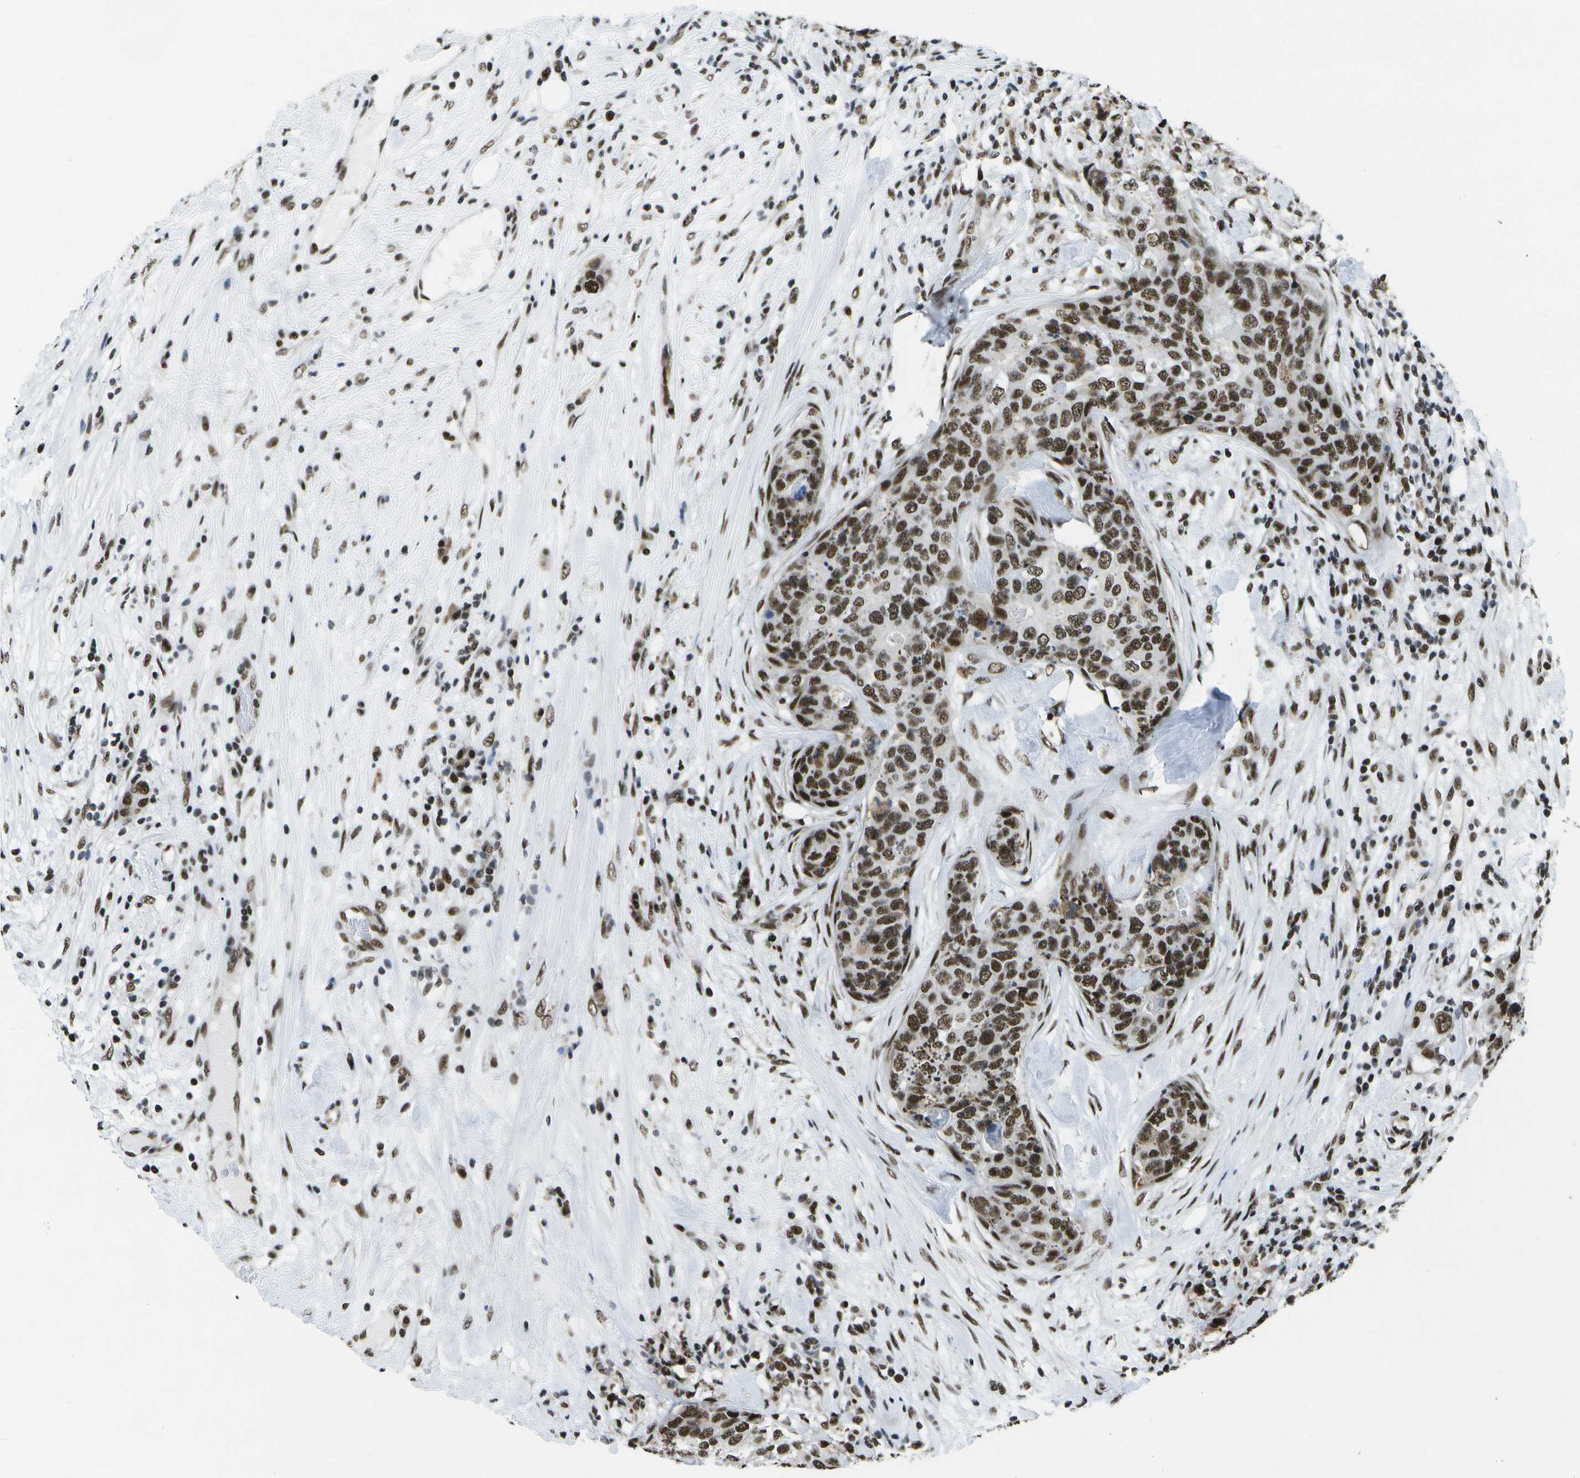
{"staining": {"intensity": "strong", "quantity": ">75%", "location": "nuclear"}, "tissue": "breast cancer", "cell_type": "Tumor cells", "image_type": "cancer", "snomed": [{"axis": "morphology", "description": "Lobular carcinoma"}, {"axis": "topography", "description": "Breast"}], "caption": "Protein staining displays strong nuclear positivity in about >75% of tumor cells in breast cancer.", "gene": "NSRP1", "patient": {"sex": "female", "age": 59}}